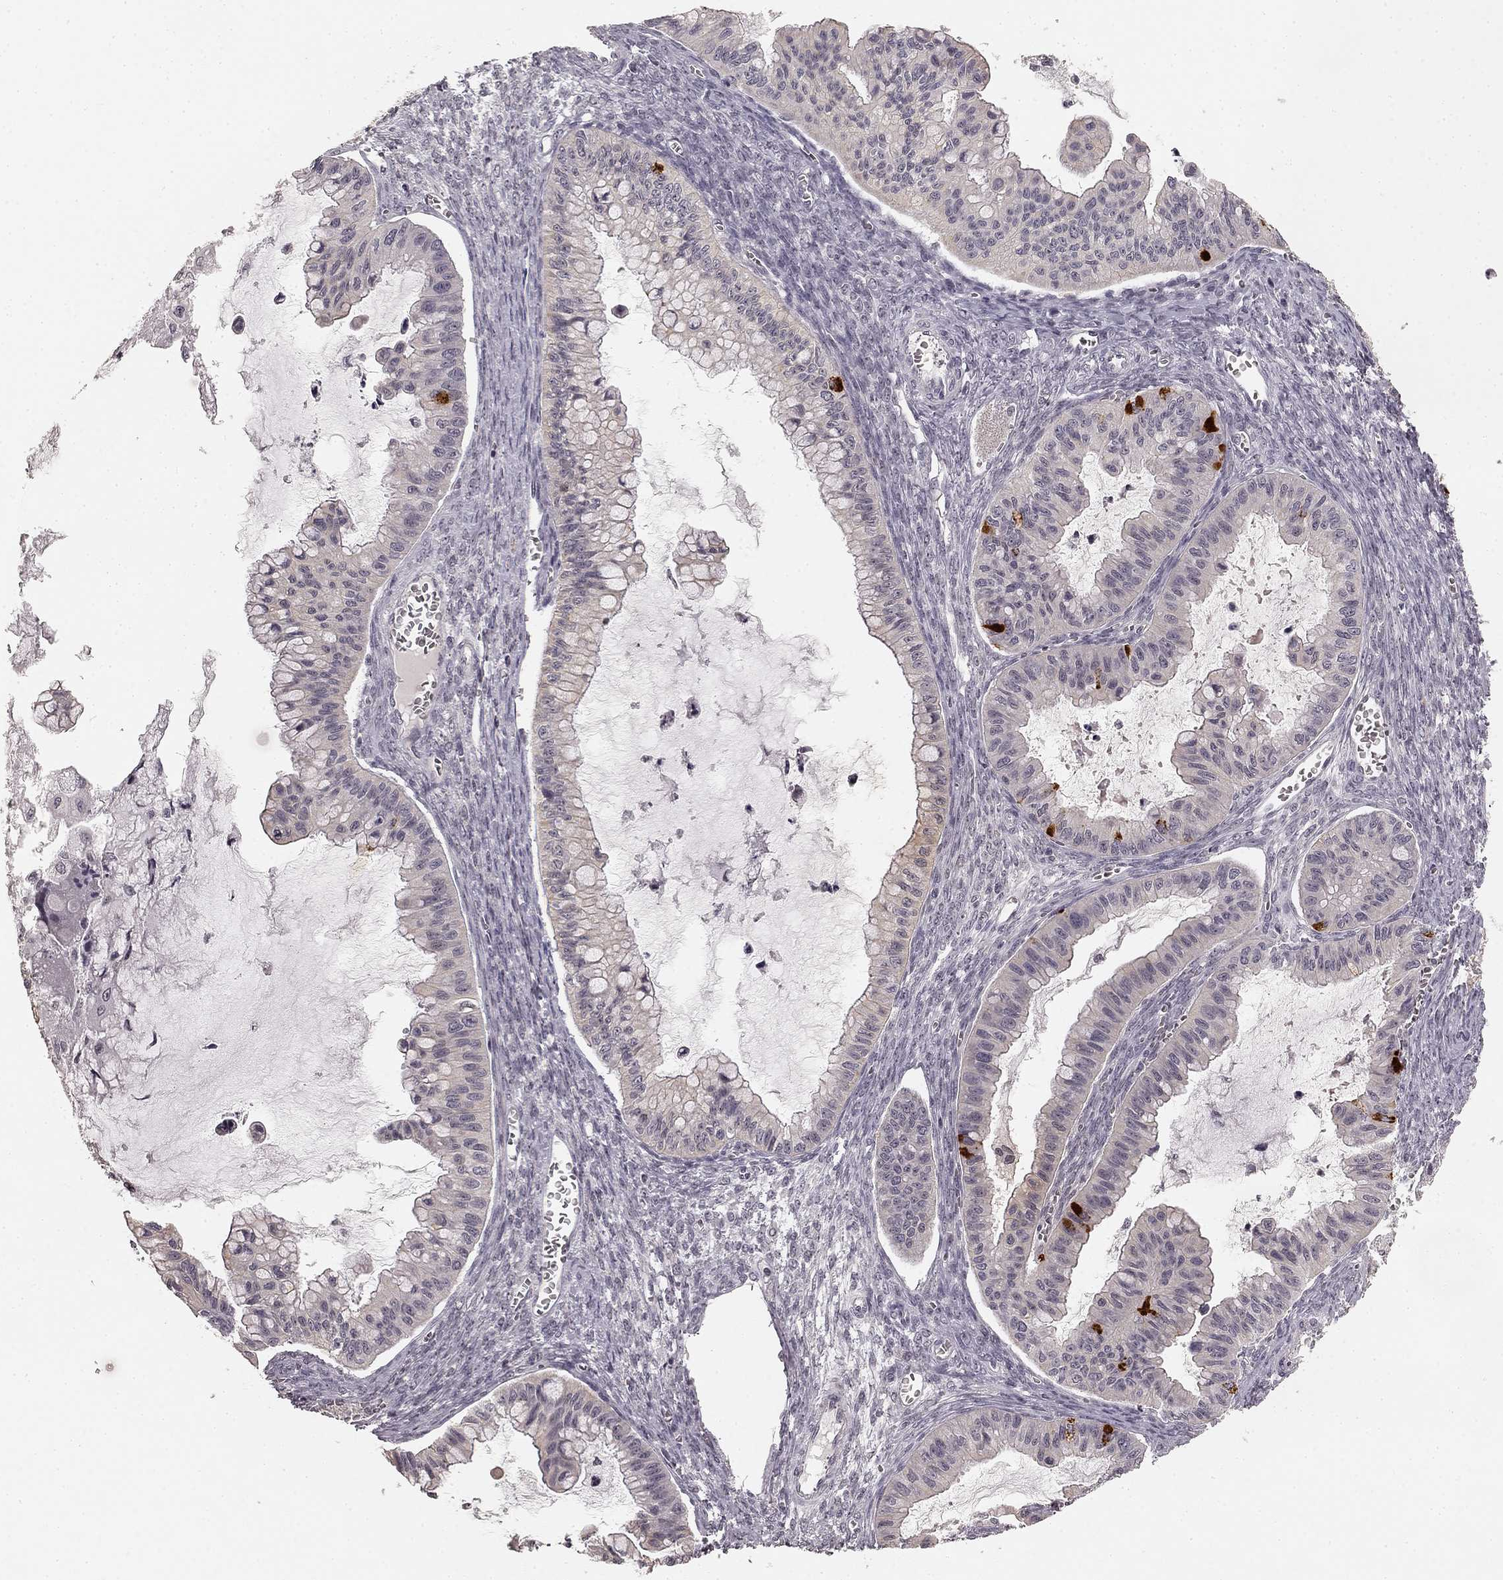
{"staining": {"intensity": "strong", "quantity": "<25%", "location": "cytoplasmic/membranous"}, "tissue": "ovarian cancer", "cell_type": "Tumor cells", "image_type": "cancer", "snomed": [{"axis": "morphology", "description": "Cystadenocarcinoma, mucinous, NOS"}, {"axis": "topography", "description": "Ovary"}], "caption": "Approximately <25% of tumor cells in human ovarian mucinous cystadenocarcinoma display strong cytoplasmic/membranous protein staining as visualized by brown immunohistochemical staining.", "gene": "HCN4", "patient": {"sex": "female", "age": 72}}